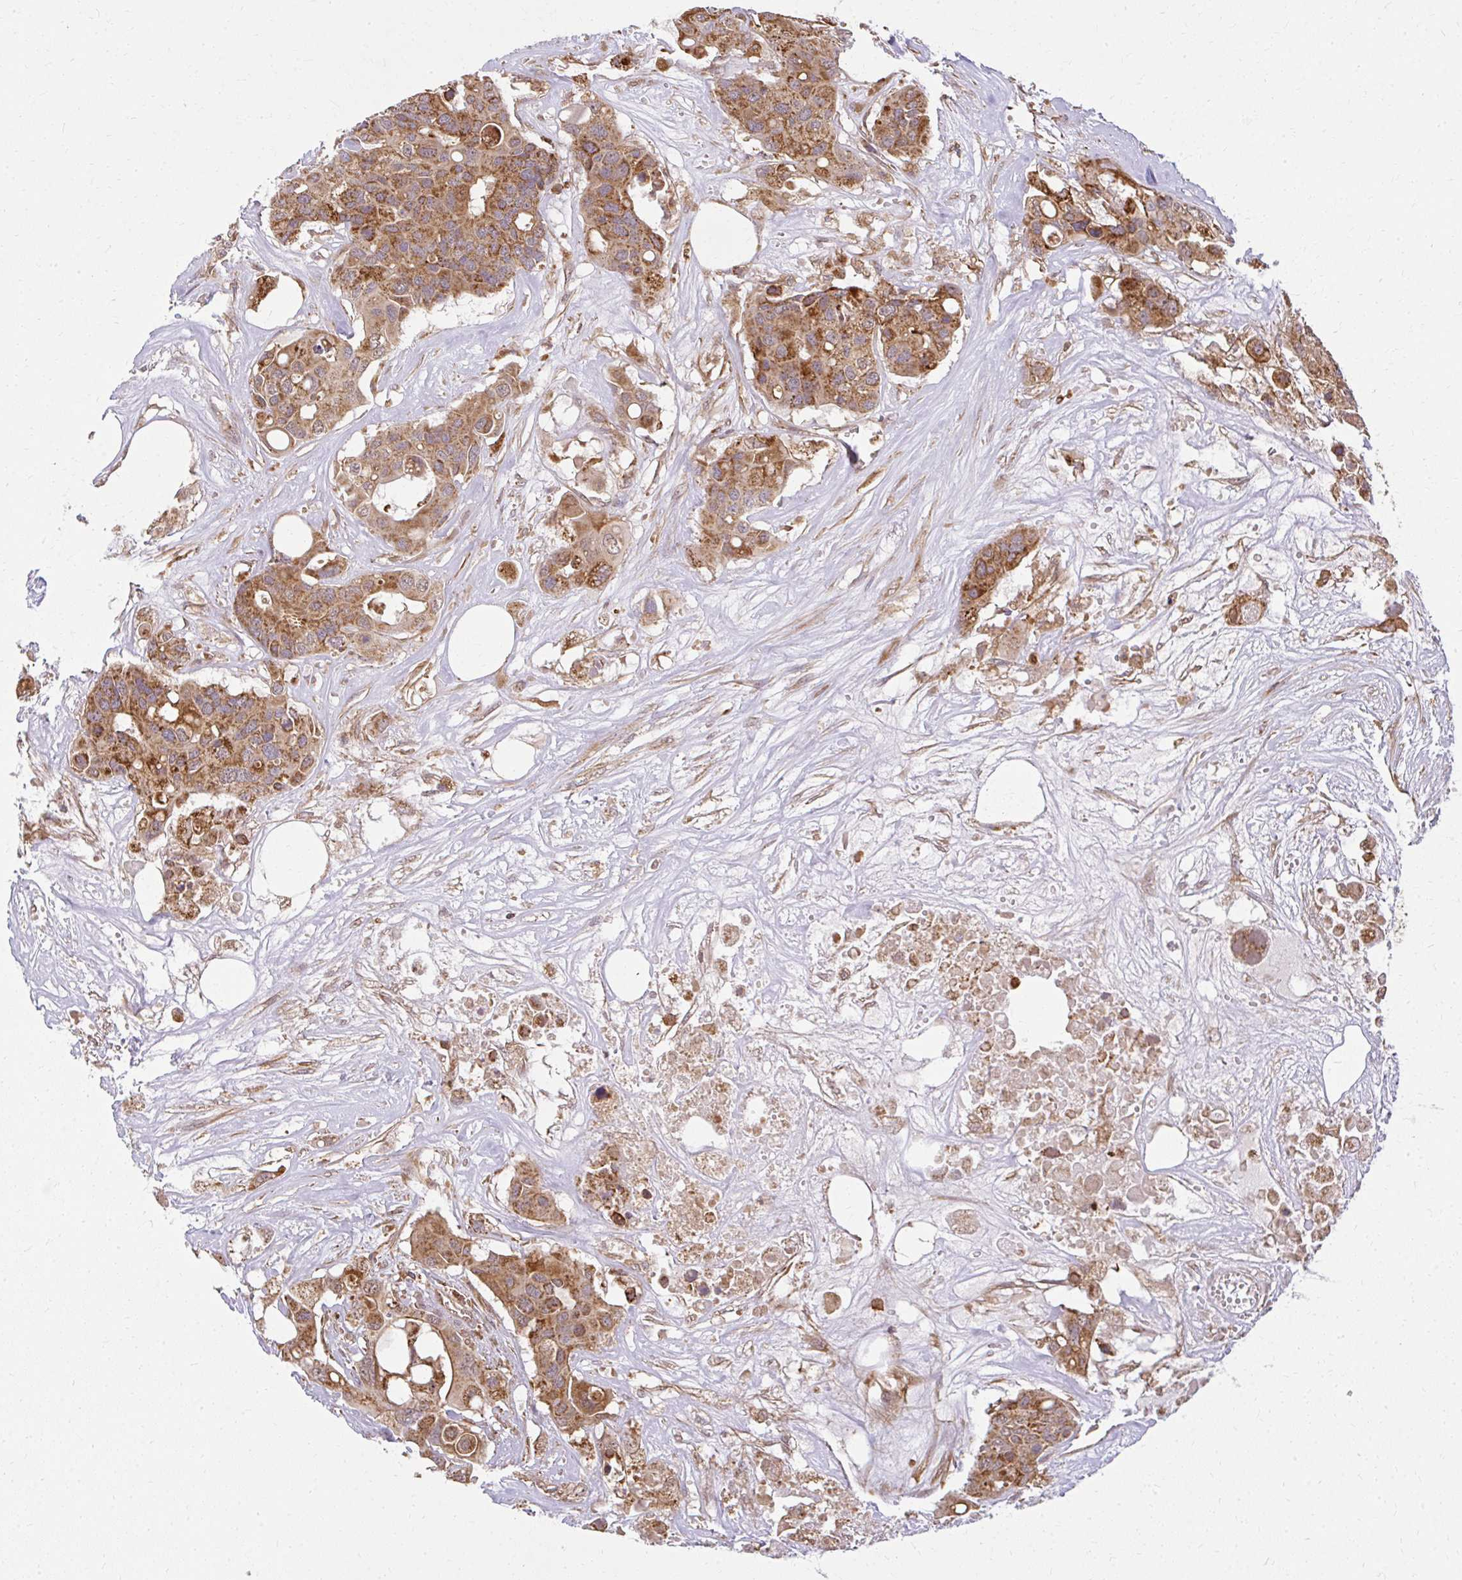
{"staining": {"intensity": "moderate", "quantity": ">75%", "location": "cytoplasmic/membranous"}, "tissue": "colorectal cancer", "cell_type": "Tumor cells", "image_type": "cancer", "snomed": [{"axis": "morphology", "description": "Adenocarcinoma, NOS"}, {"axis": "topography", "description": "Colon"}], "caption": "Protein analysis of colorectal cancer (adenocarcinoma) tissue demonstrates moderate cytoplasmic/membranous expression in approximately >75% of tumor cells.", "gene": "GNS", "patient": {"sex": "male", "age": 77}}